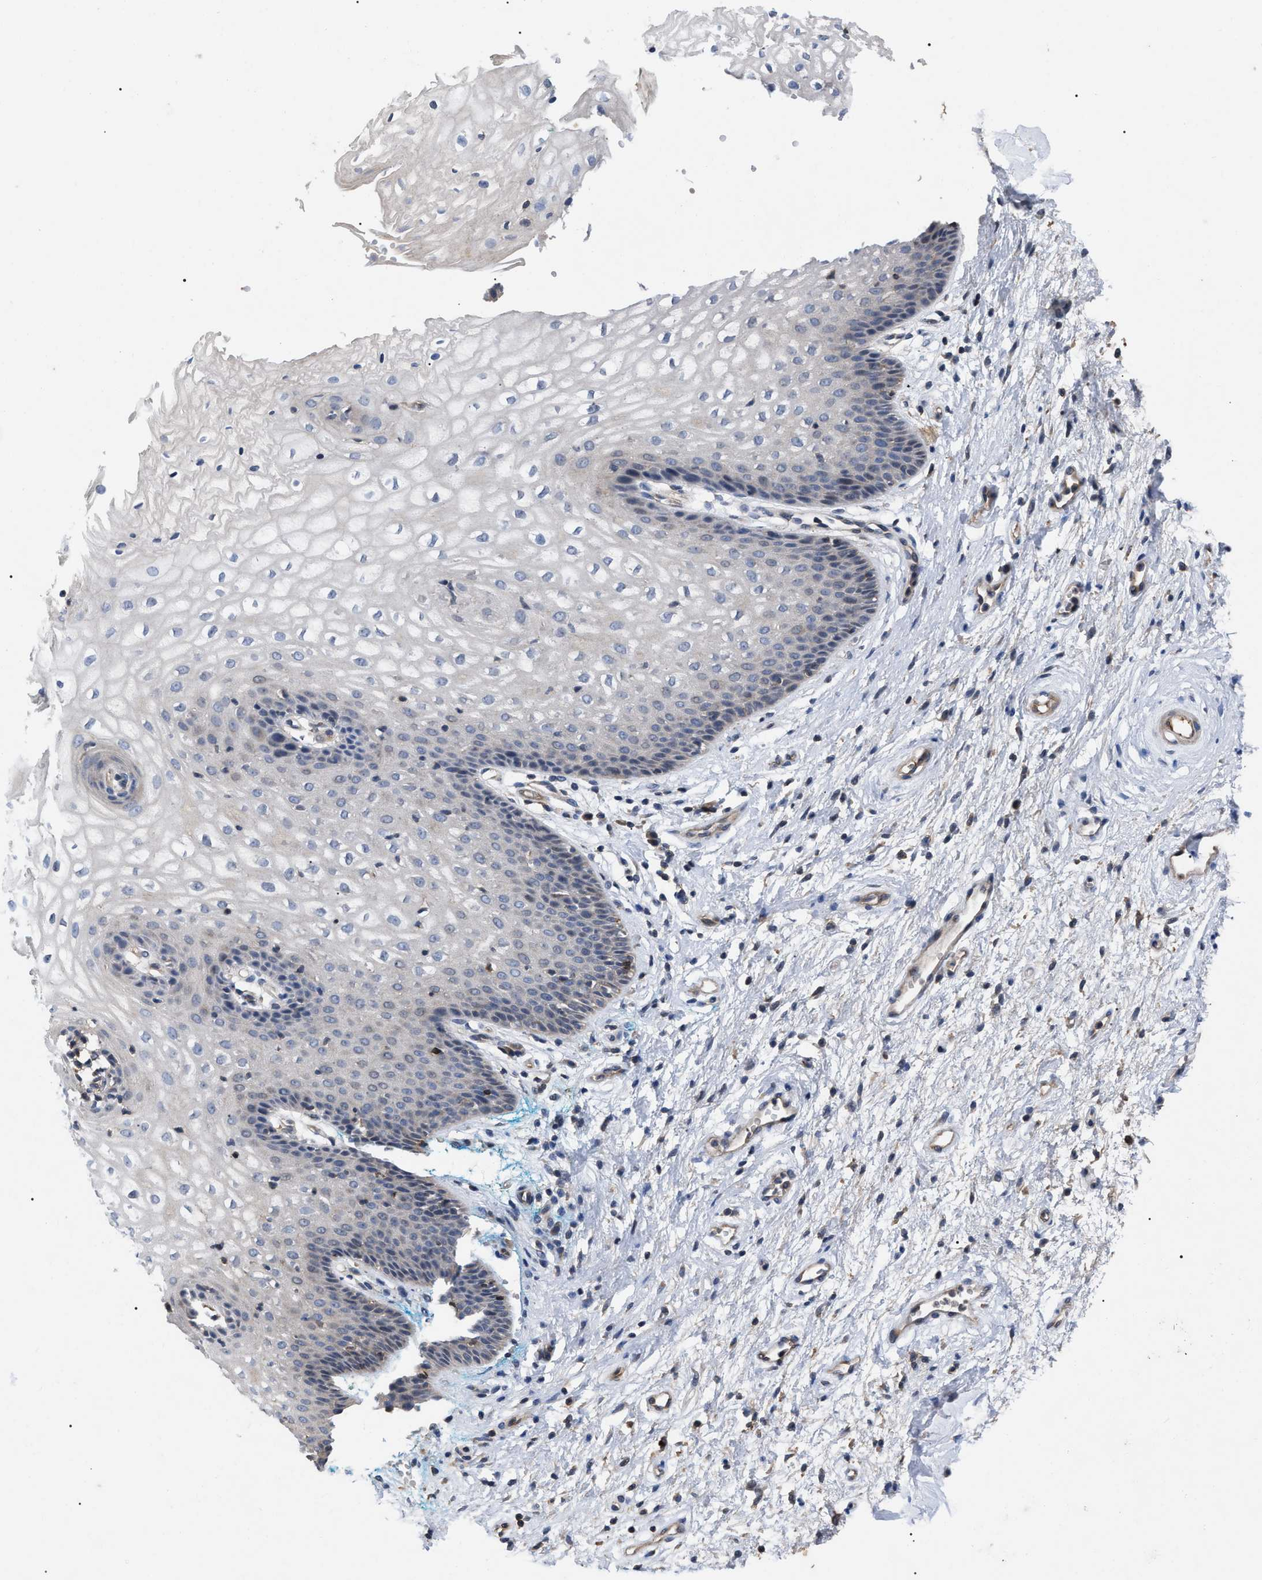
{"staining": {"intensity": "negative", "quantity": "none", "location": "none"}, "tissue": "vagina", "cell_type": "Squamous epithelial cells", "image_type": "normal", "snomed": [{"axis": "morphology", "description": "Normal tissue, NOS"}, {"axis": "topography", "description": "Vagina"}], "caption": "Photomicrograph shows no significant protein expression in squamous epithelial cells of unremarkable vagina.", "gene": "FAM171A2", "patient": {"sex": "female", "age": 34}}